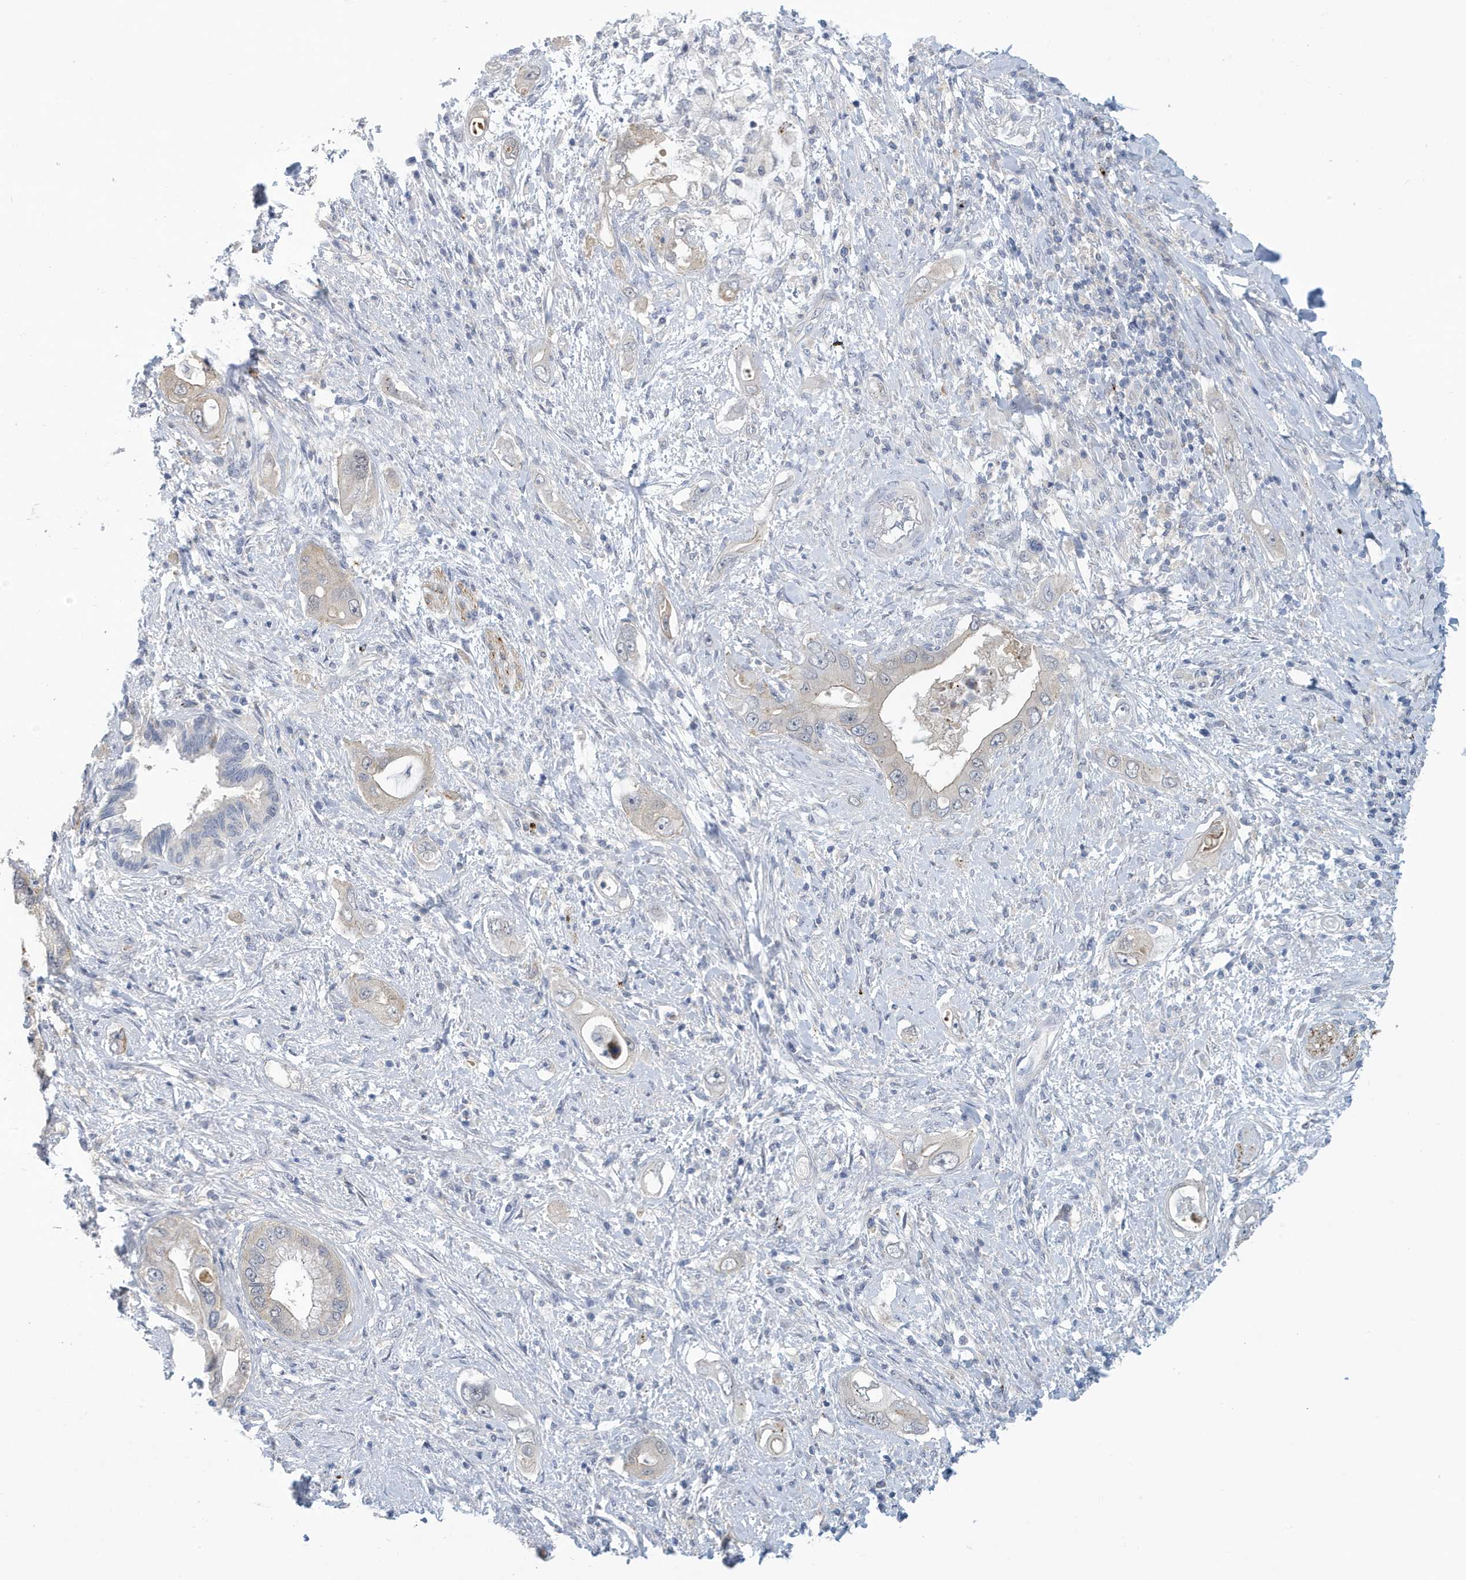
{"staining": {"intensity": "negative", "quantity": "none", "location": "none"}, "tissue": "pancreatic cancer", "cell_type": "Tumor cells", "image_type": "cancer", "snomed": [{"axis": "morphology", "description": "Inflammation, NOS"}, {"axis": "morphology", "description": "Adenocarcinoma, NOS"}, {"axis": "topography", "description": "Pancreas"}], "caption": "There is no significant staining in tumor cells of pancreatic cancer (adenocarcinoma). (Brightfield microscopy of DAB IHC at high magnification).", "gene": "VTA1", "patient": {"sex": "female", "age": 56}}